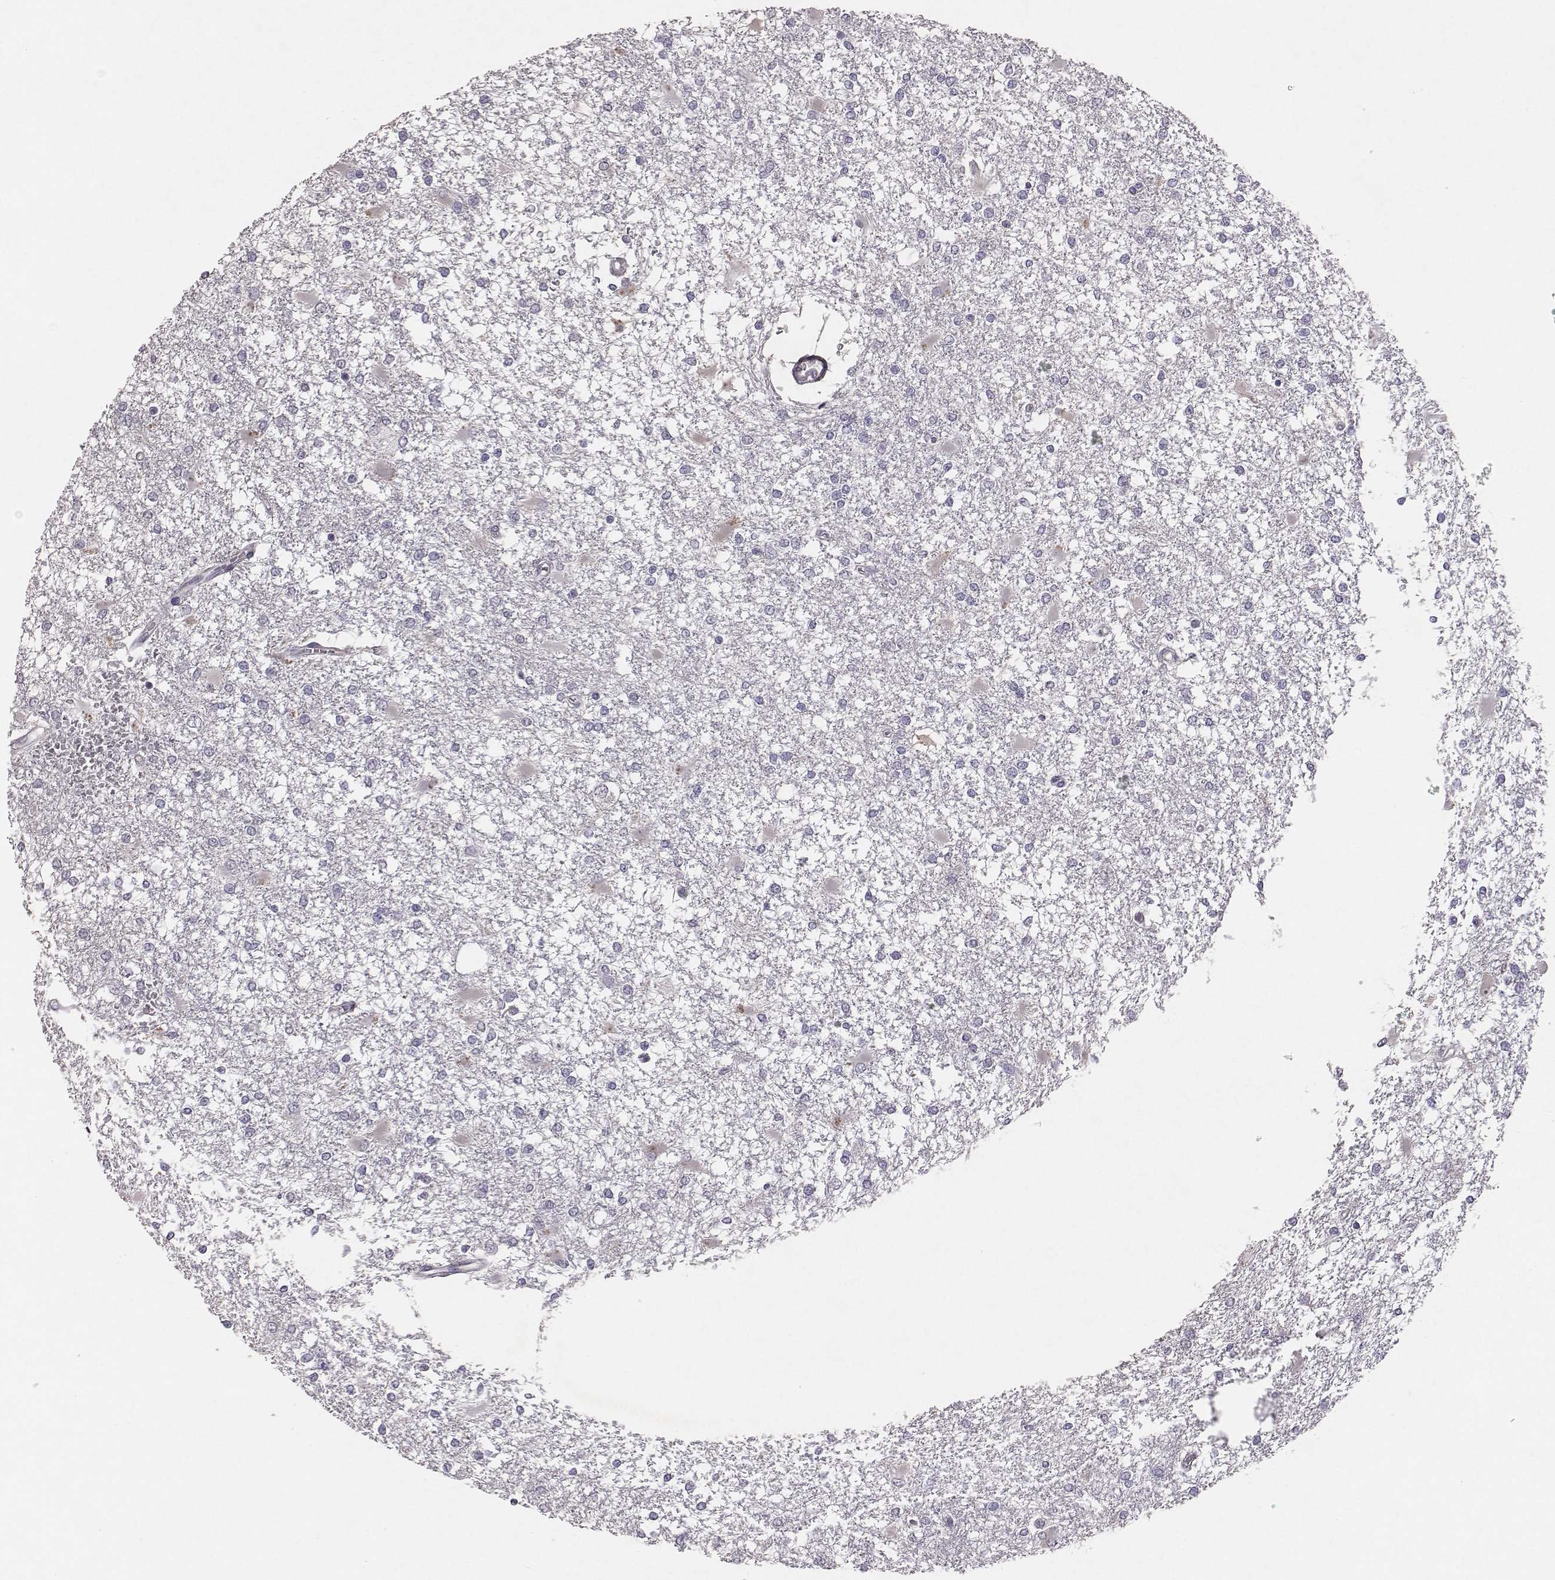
{"staining": {"intensity": "negative", "quantity": "none", "location": "none"}, "tissue": "glioma", "cell_type": "Tumor cells", "image_type": "cancer", "snomed": [{"axis": "morphology", "description": "Glioma, malignant, High grade"}, {"axis": "topography", "description": "Cerebral cortex"}], "caption": "The histopathology image demonstrates no significant expression in tumor cells of malignant high-grade glioma. The staining was performed using DAB to visualize the protein expression in brown, while the nuclei were stained in blue with hematoxylin (Magnification: 20x).", "gene": "EN1", "patient": {"sex": "male", "age": 79}}